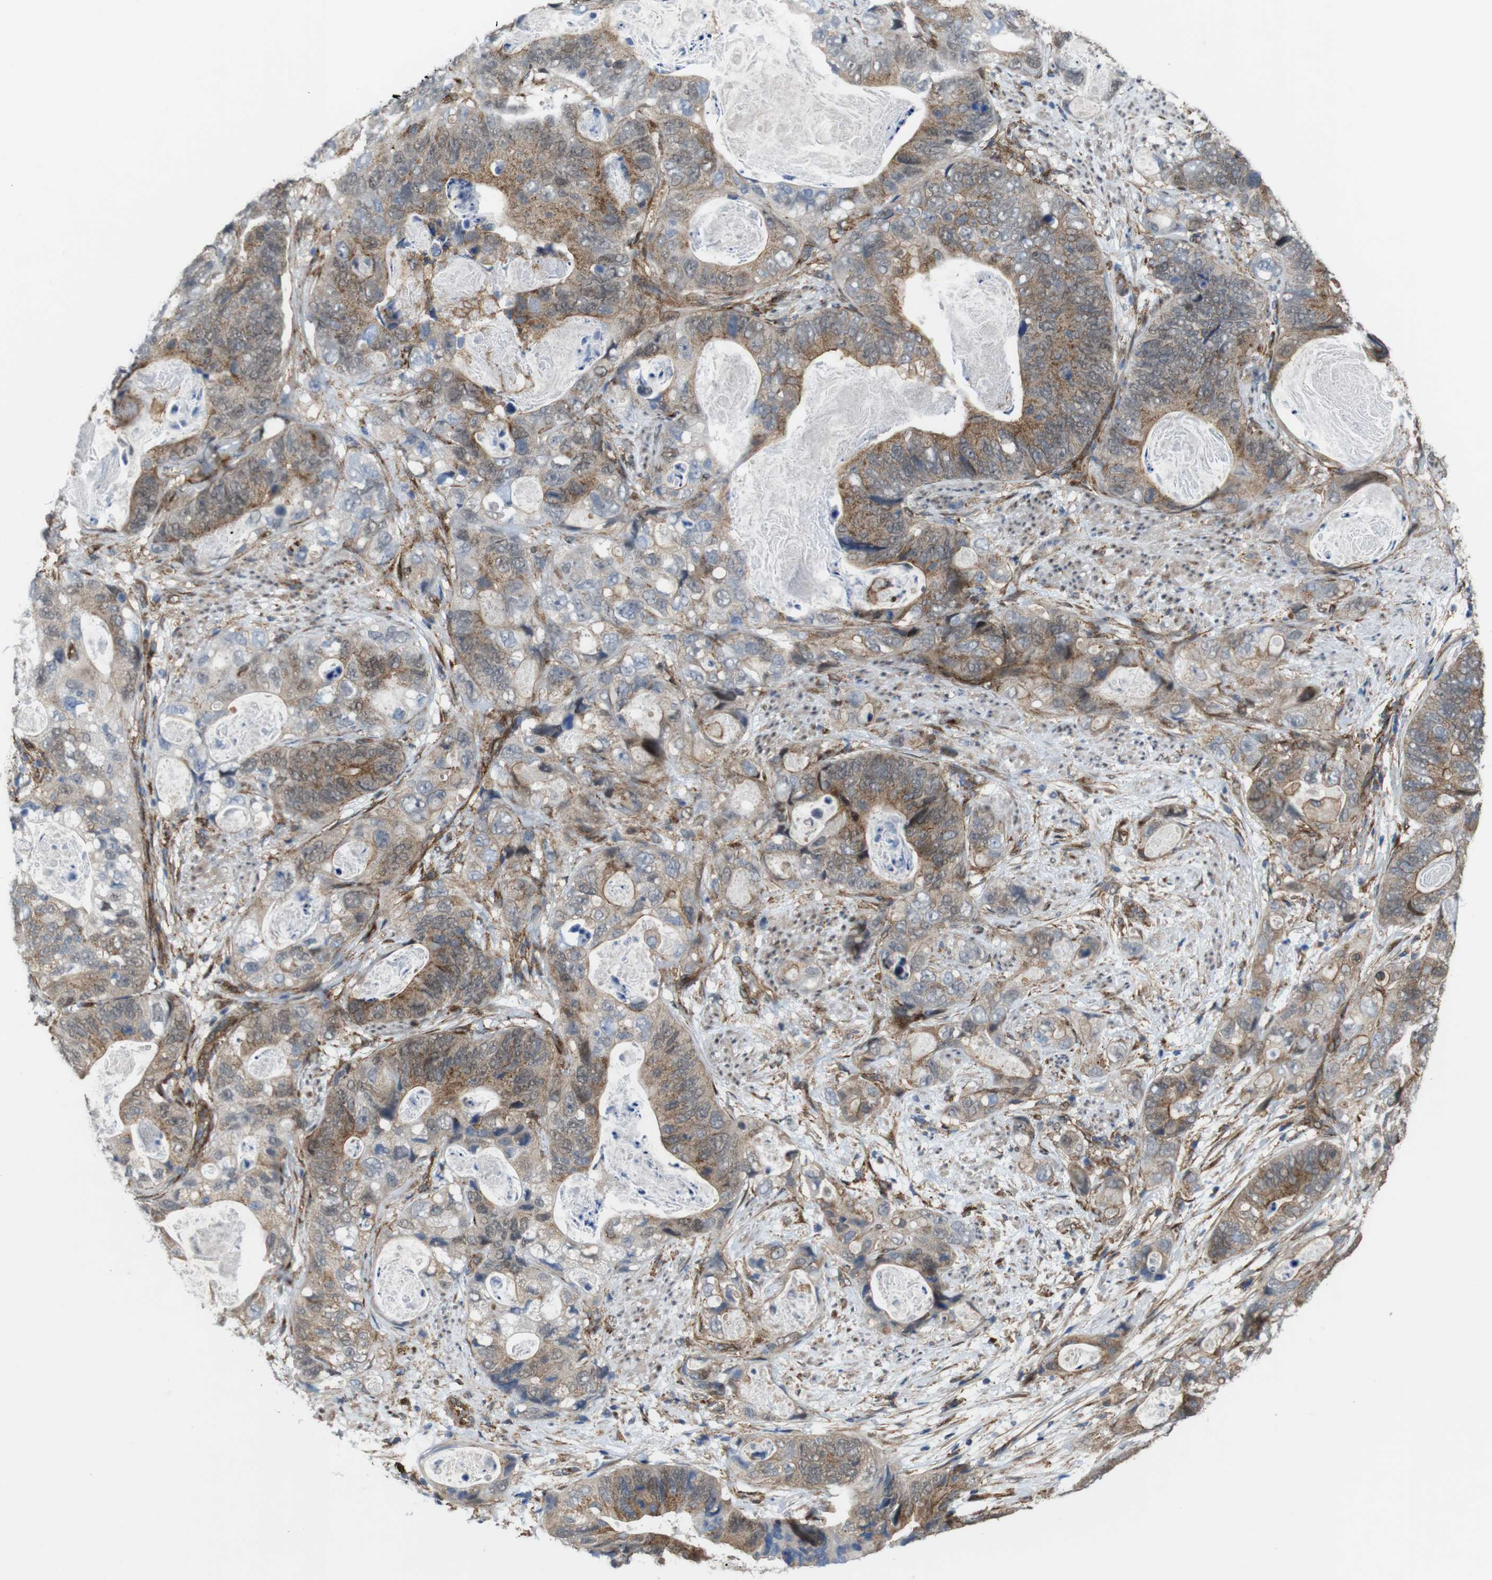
{"staining": {"intensity": "moderate", "quantity": ">75%", "location": "cytoplasmic/membranous"}, "tissue": "stomach cancer", "cell_type": "Tumor cells", "image_type": "cancer", "snomed": [{"axis": "morphology", "description": "Adenocarcinoma, NOS"}, {"axis": "topography", "description": "Stomach"}], "caption": "Protein expression analysis of stomach cancer reveals moderate cytoplasmic/membranous staining in approximately >75% of tumor cells. (Brightfield microscopy of DAB IHC at high magnification).", "gene": "PTGER4", "patient": {"sex": "female", "age": 89}}